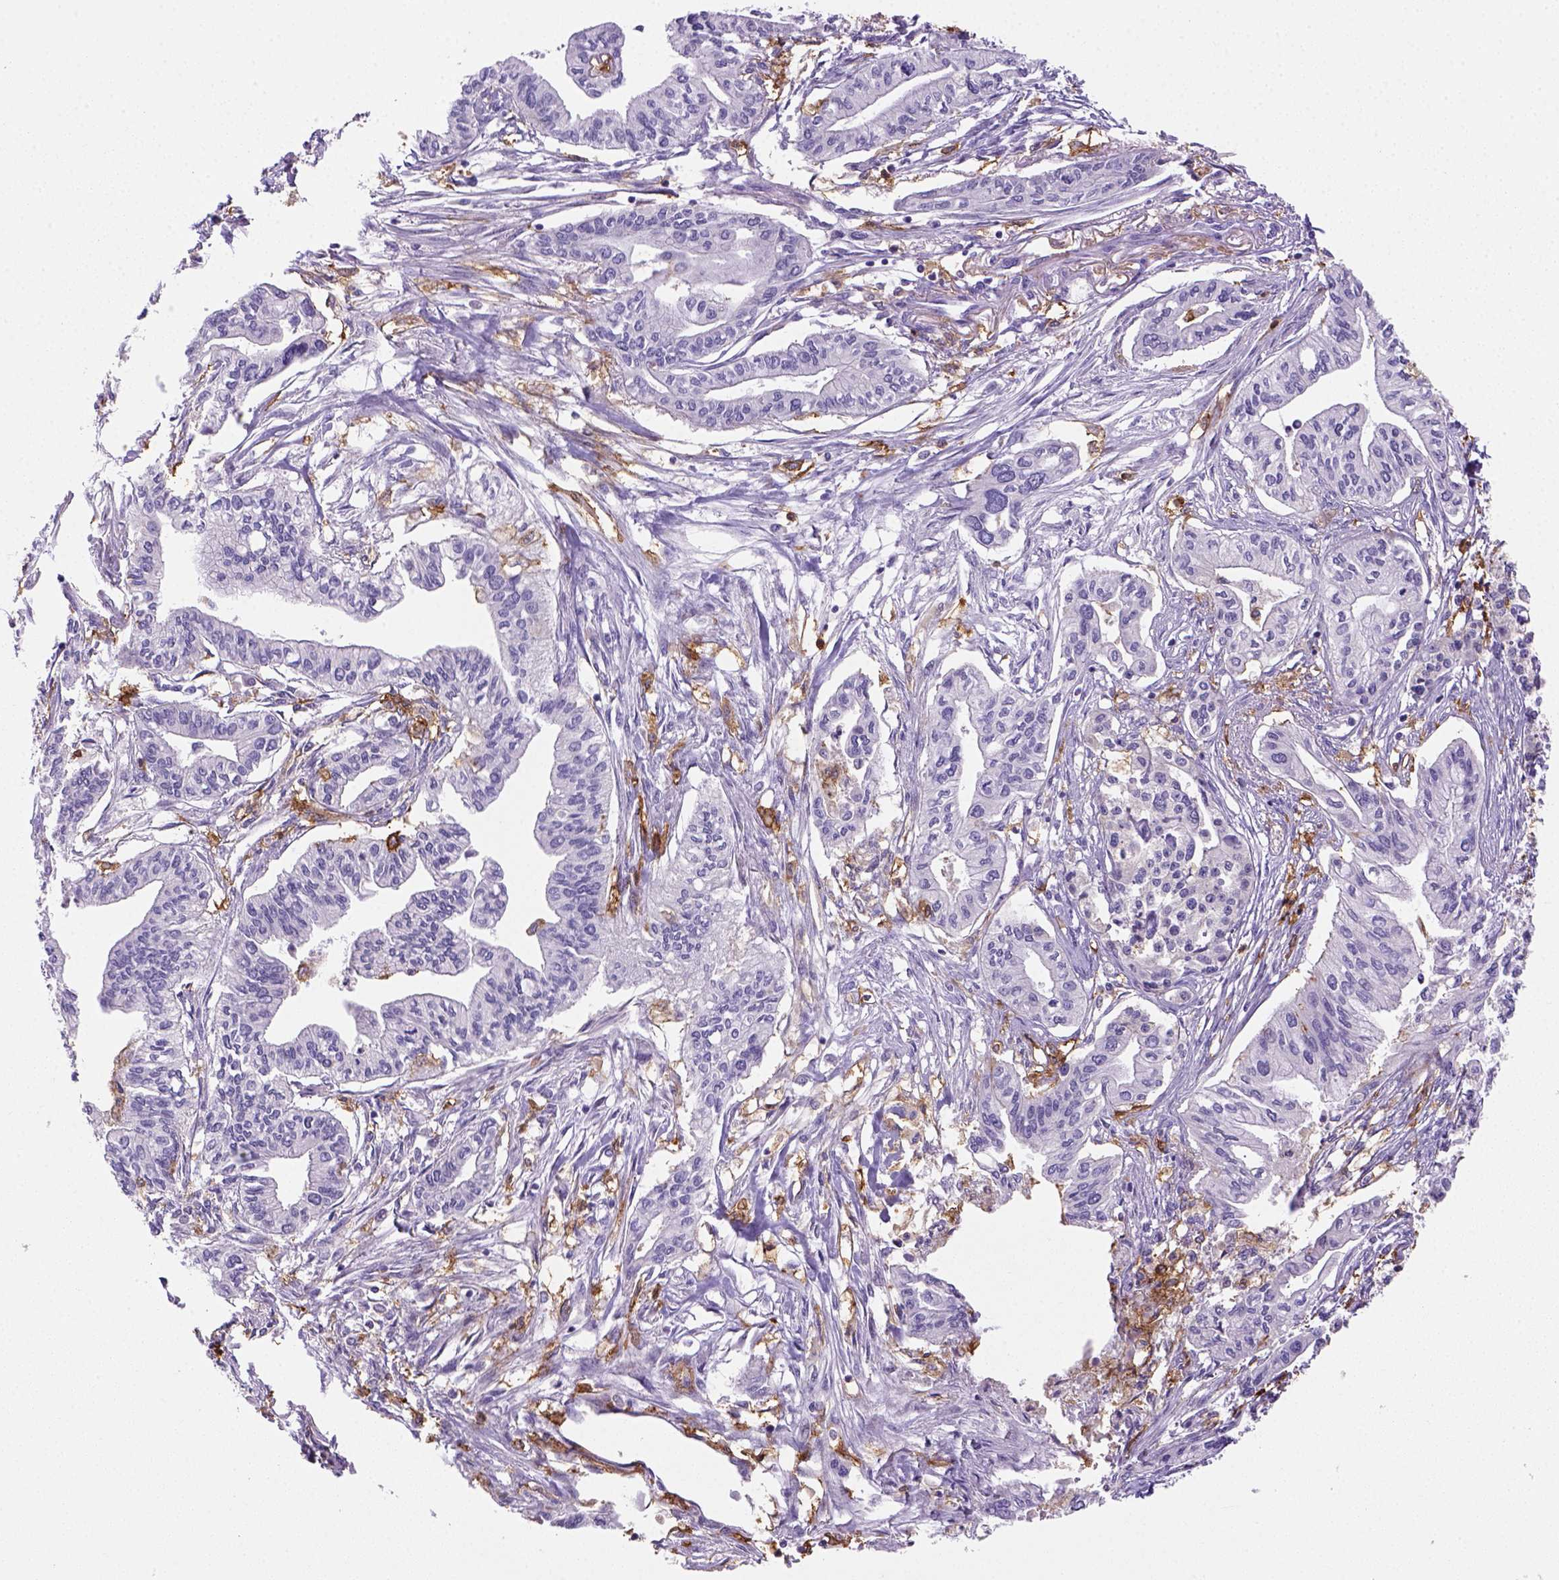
{"staining": {"intensity": "negative", "quantity": "none", "location": "none"}, "tissue": "pancreatic cancer", "cell_type": "Tumor cells", "image_type": "cancer", "snomed": [{"axis": "morphology", "description": "Adenocarcinoma, NOS"}, {"axis": "topography", "description": "Pancreas"}], "caption": "The image shows no staining of tumor cells in pancreatic adenocarcinoma. Brightfield microscopy of immunohistochemistry (IHC) stained with DAB (brown) and hematoxylin (blue), captured at high magnification.", "gene": "CD14", "patient": {"sex": "male", "age": 60}}